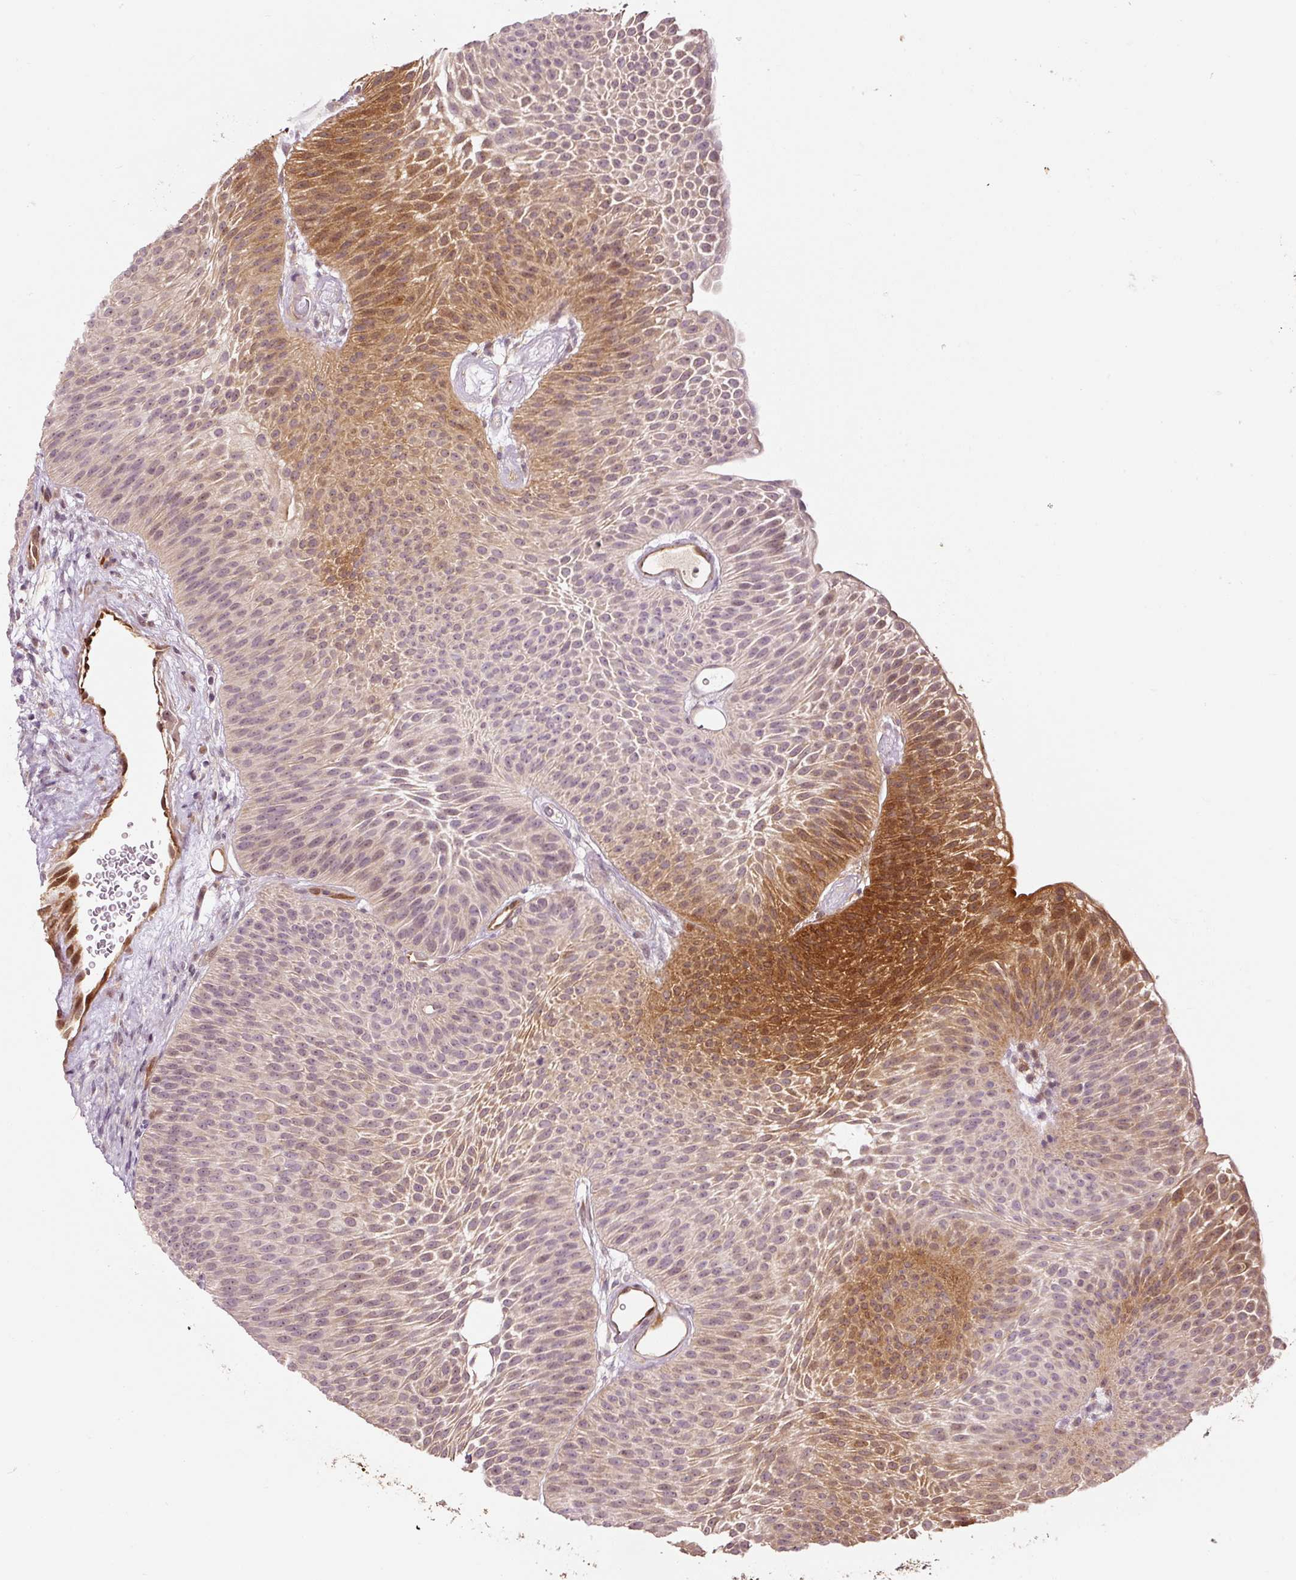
{"staining": {"intensity": "moderate", "quantity": "25%-75%", "location": "cytoplasmic/membranous,nuclear"}, "tissue": "urothelial cancer", "cell_type": "Tumor cells", "image_type": "cancer", "snomed": [{"axis": "morphology", "description": "Urothelial carcinoma, Low grade"}, {"axis": "topography", "description": "Urinary bladder"}], "caption": "A brown stain highlights moderate cytoplasmic/membranous and nuclear staining of a protein in human urothelial carcinoma (low-grade) tumor cells.", "gene": "FBXL14", "patient": {"sex": "female", "age": 60}}